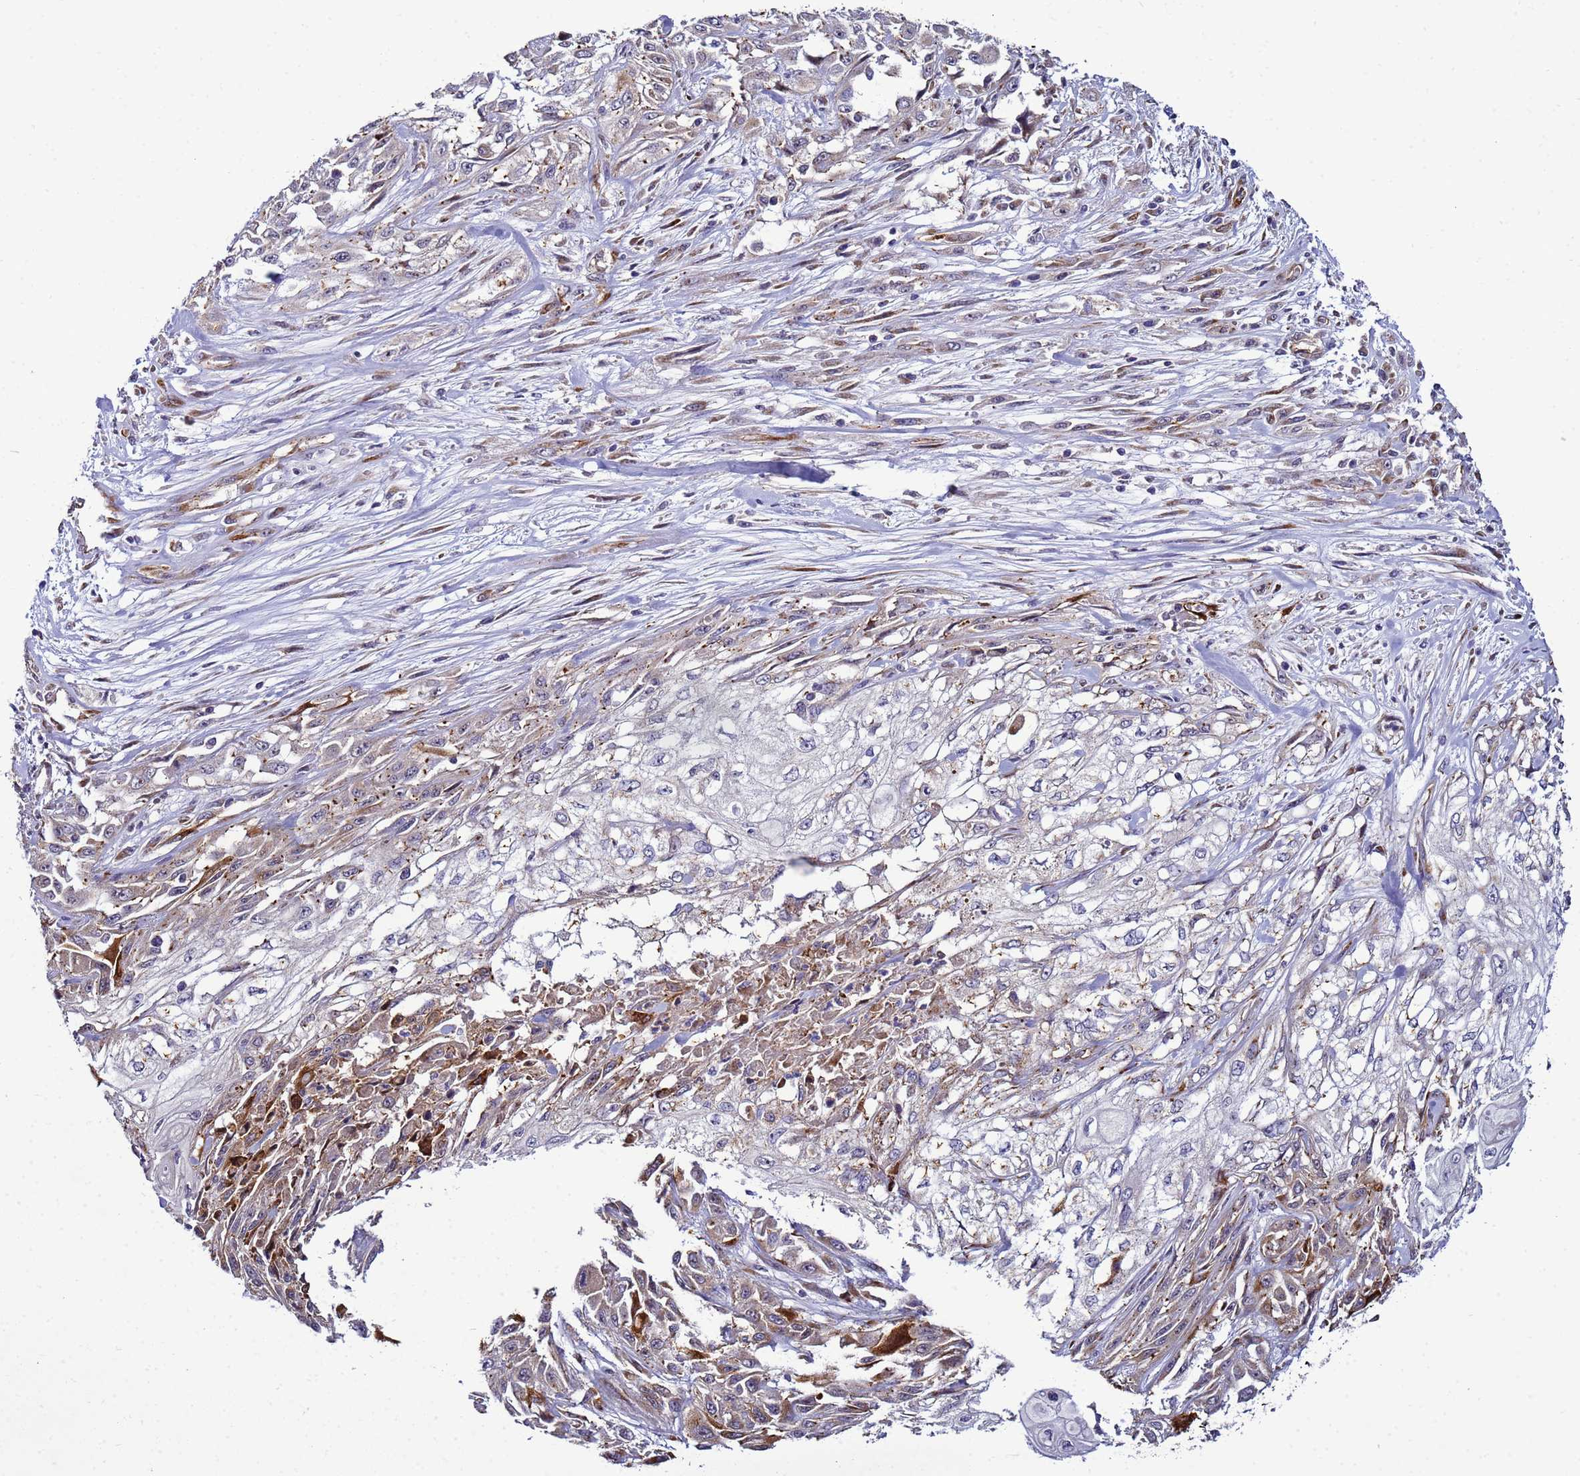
{"staining": {"intensity": "weak", "quantity": "<25%", "location": "cytoplasmic/membranous"}, "tissue": "skin cancer", "cell_type": "Tumor cells", "image_type": "cancer", "snomed": [{"axis": "morphology", "description": "Squamous cell carcinoma, NOS"}, {"axis": "morphology", "description": "Squamous cell carcinoma, metastatic, NOS"}, {"axis": "topography", "description": "Skin"}, {"axis": "topography", "description": "Lymph node"}], "caption": "Human skin cancer (metastatic squamous cell carcinoma) stained for a protein using immunohistochemistry (IHC) demonstrates no staining in tumor cells.", "gene": "NOL8", "patient": {"sex": "male", "age": 75}}